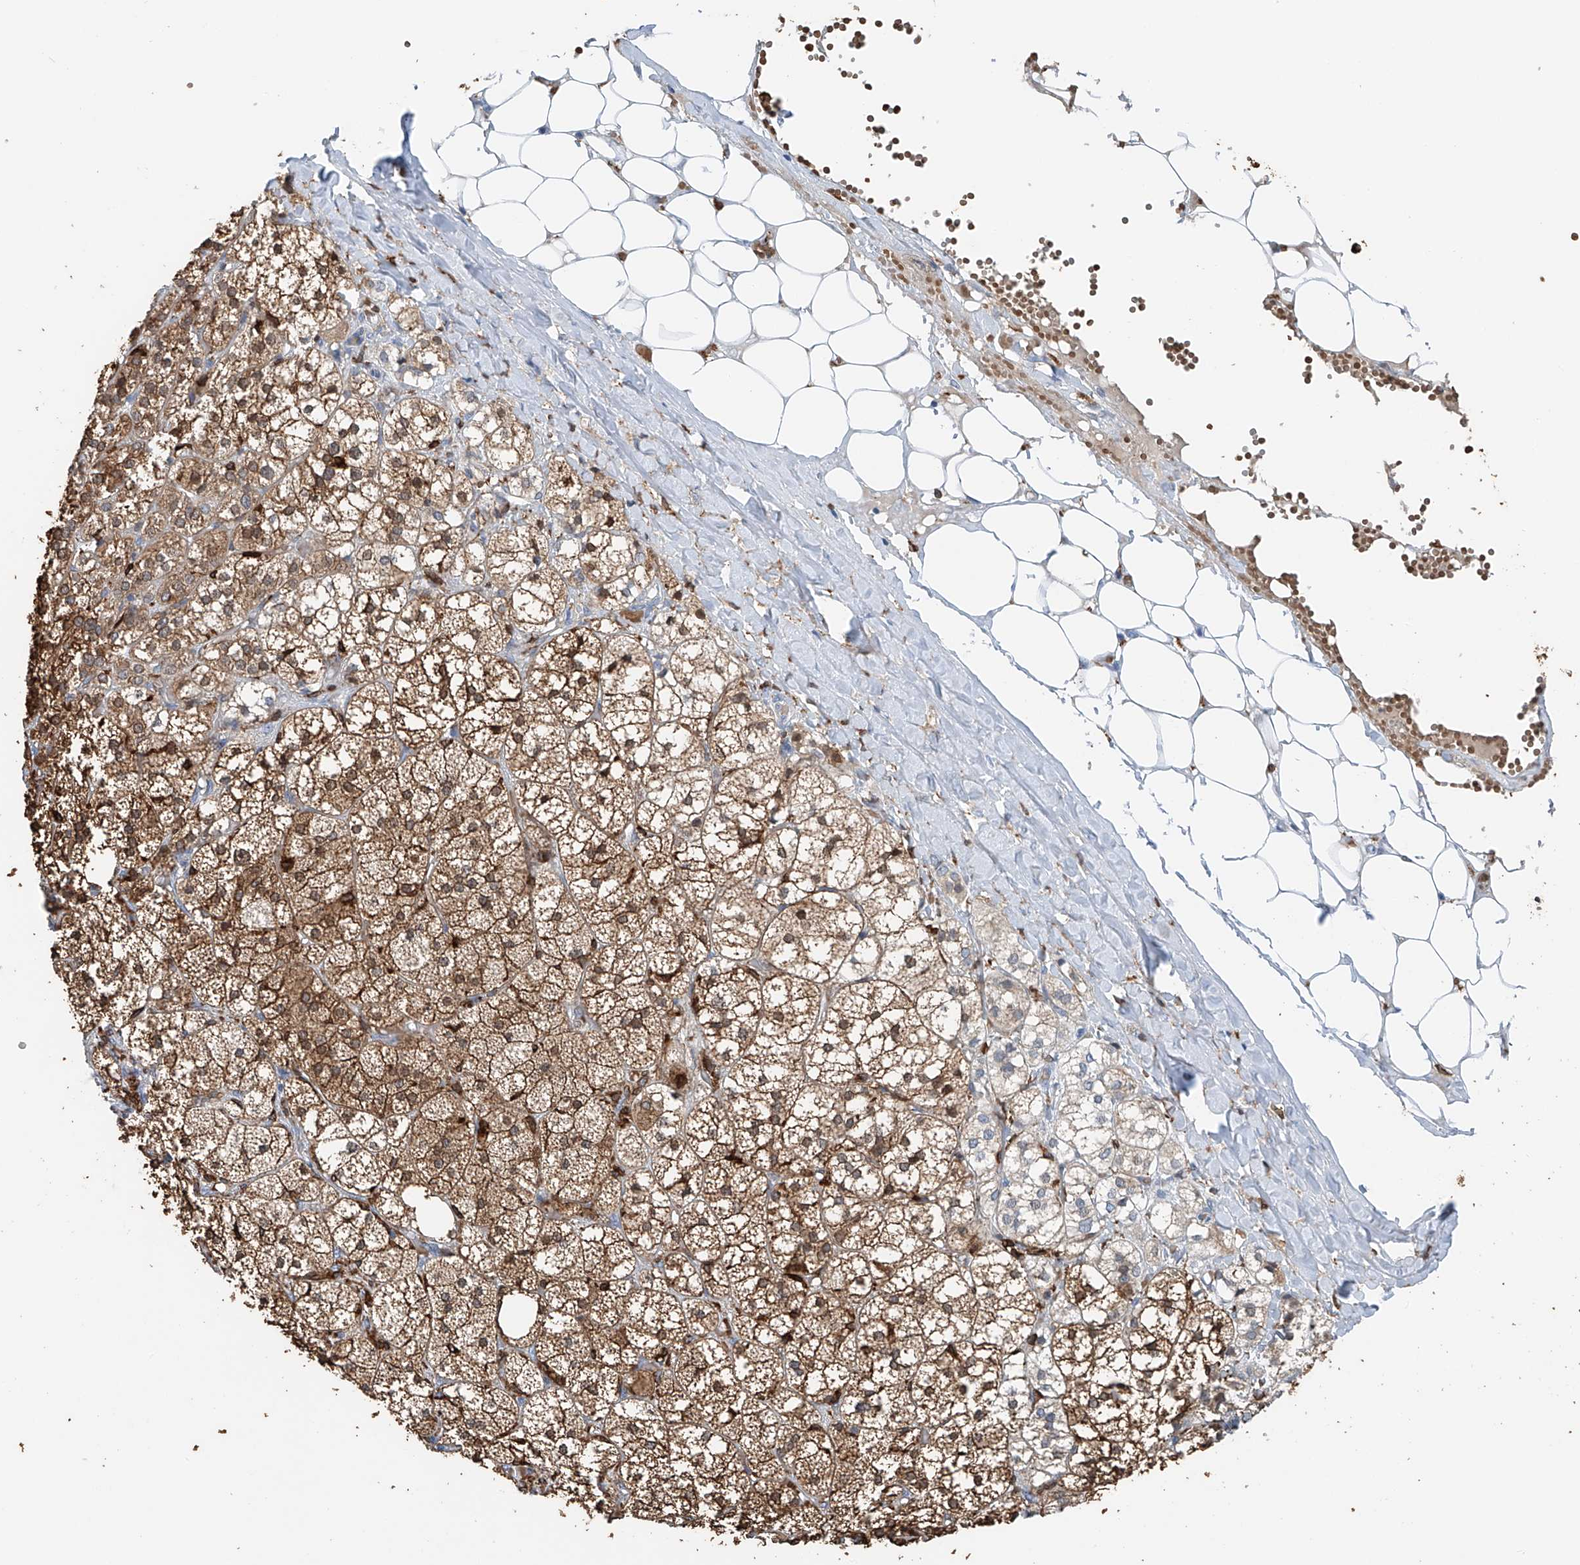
{"staining": {"intensity": "moderate", "quantity": ">75%", "location": "cytoplasmic/membranous"}, "tissue": "adrenal gland", "cell_type": "Glandular cells", "image_type": "normal", "snomed": [{"axis": "morphology", "description": "Normal tissue, NOS"}, {"axis": "topography", "description": "Adrenal gland"}], "caption": "DAB (3,3'-diaminobenzidine) immunohistochemical staining of normal adrenal gland demonstrates moderate cytoplasmic/membranous protein staining in about >75% of glandular cells. The staining is performed using DAB (3,3'-diaminobenzidine) brown chromogen to label protein expression. The nuclei are counter-stained blue using hematoxylin.", "gene": "TBXAS1", "patient": {"sex": "female", "age": 61}}